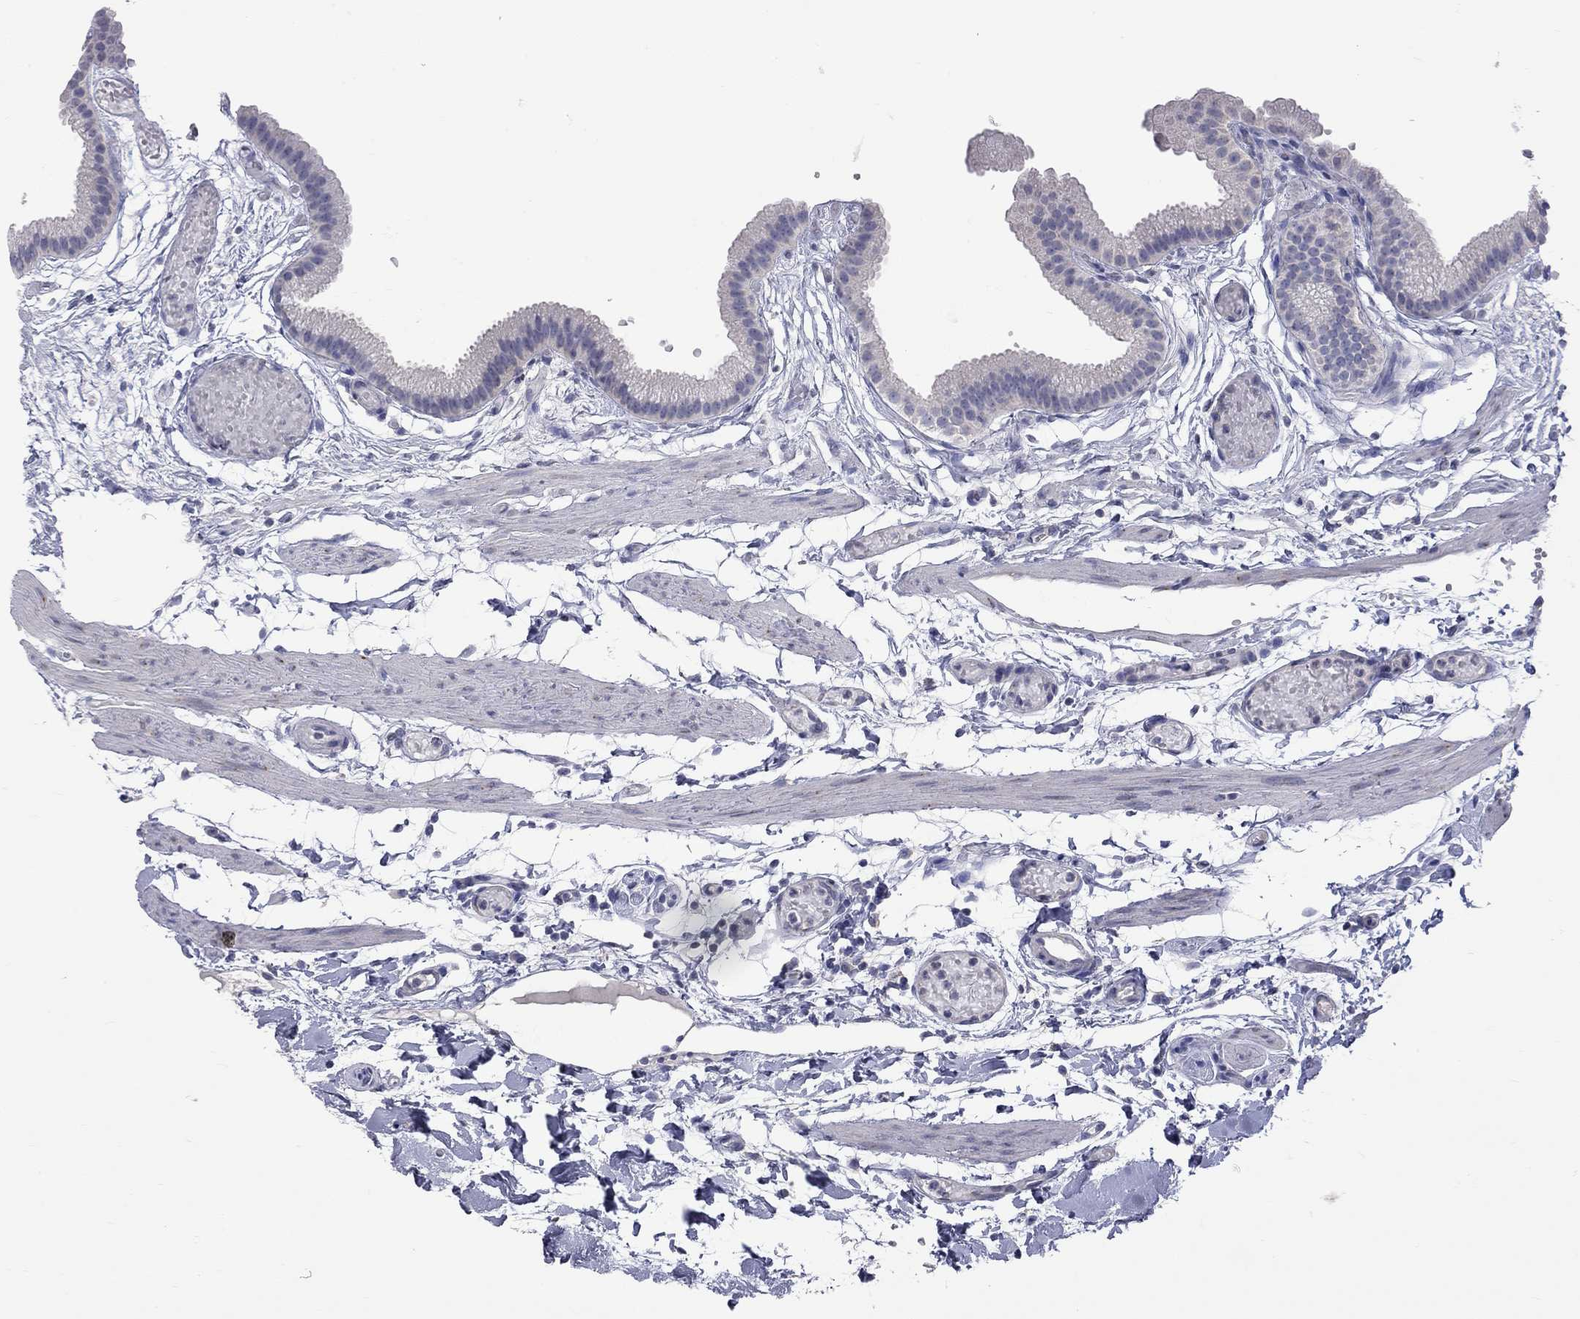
{"staining": {"intensity": "negative", "quantity": "none", "location": "none"}, "tissue": "gallbladder", "cell_type": "Glandular cells", "image_type": "normal", "snomed": [{"axis": "morphology", "description": "Normal tissue, NOS"}, {"axis": "topography", "description": "Gallbladder"}], "caption": "Human gallbladder stained for a protein using IHC shows no staining in glandular cells.", "gene": "OPRK1", "patient": {"sex": "female", "age": 45}}